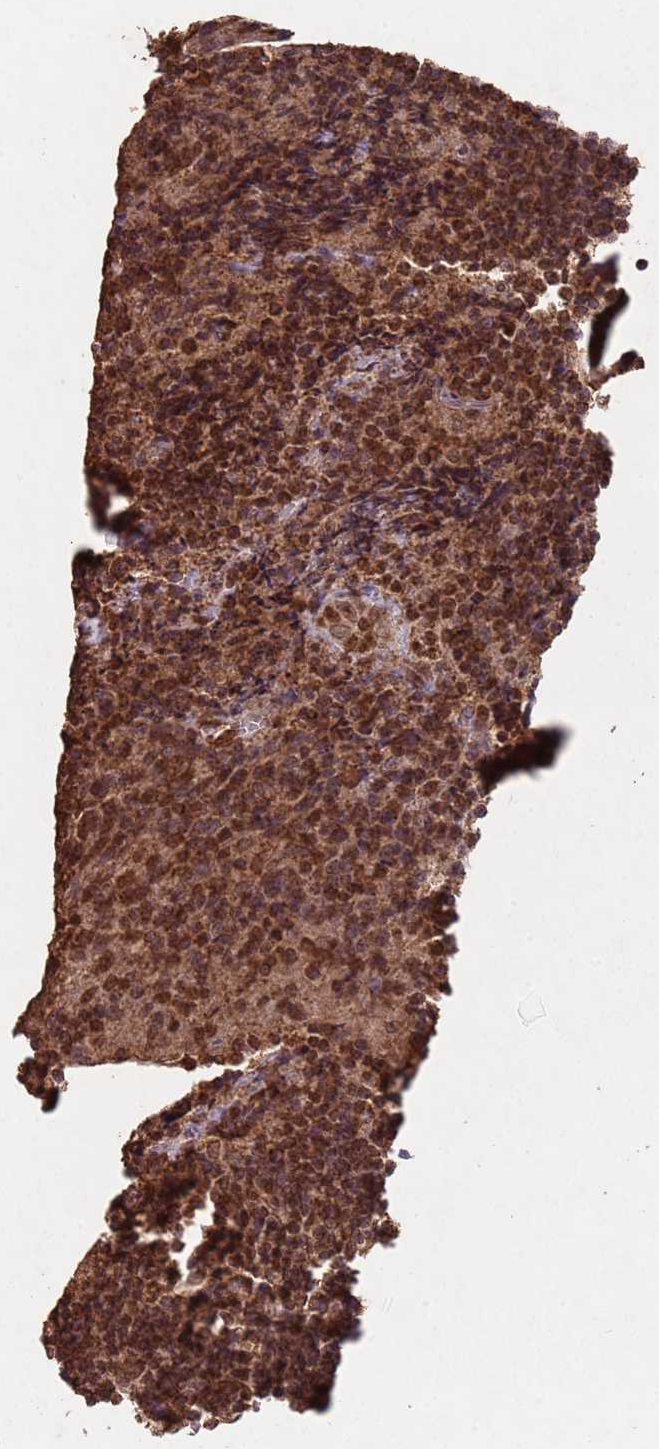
{"staining": {"intensity": "strong", "quantity": ">75%", "location": "cytoplasmic/membranous,nuclear"}, "tissue": "tonsil", "cell_type": "Germinal center cells", "image_type": "normal", "snomed": [{"axis": "morphology", "description": "Normal tissue, NOS"}, {"axis": "topography", "description": "Tonsil"}], "caption": "High-power microscopy captured an IHC micrograph of benign tonsil, revealing strong cytoplasmic/membranous,nuclear expression in approximately >75% of germinal center cells. (DAB (3,3'-diaminobenzidine) IHC with brightfield microscopy, high magnification).", "gene": "HDAC10", "patient": {"sex": "male", "age": 17}}